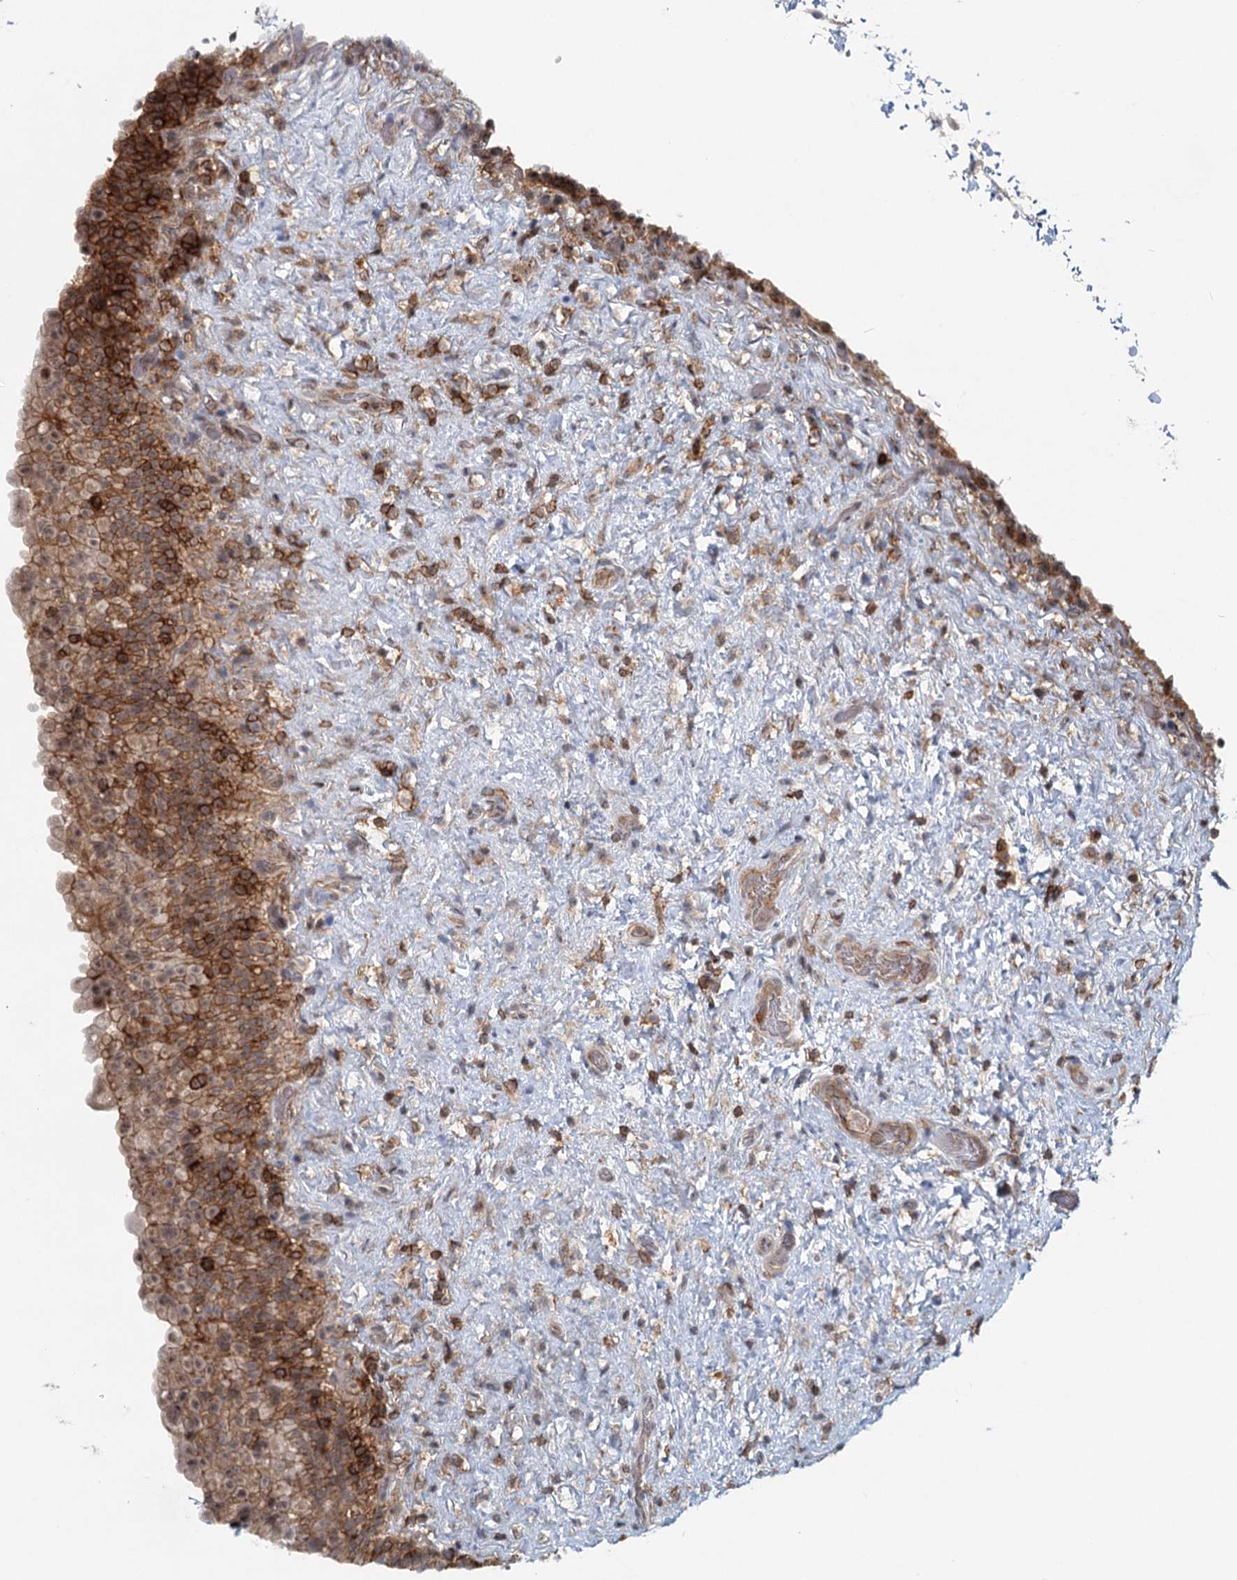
{"staining": {"intensity": "moderate", "quantity": "25%-75%", "location": "cytoplasmic/membranous,nuclear"}, "tissue": "urinary bladder", "cell_type": "Urothelial cells", "image_type": "normal", "snomed": [{"axis": "morphology", "description": "Normal tissue, NOS"}, {"axis": "topography", "description": "Urinary bladder"}], "caption": "Immunohistochemistry (IHC) (DAB) staining of normal human urinary bladder displays moderate cytoplasmic/membranous,nuclear protein expression in approximately 25%-75% of urothelial cells. Using DAB (brown) and hematoxylin (blue) stains, captured at high magnification using brightfield microscopy.", "gene": "CDC42SE2", "patient": {"sex": "female", "age": 27}}